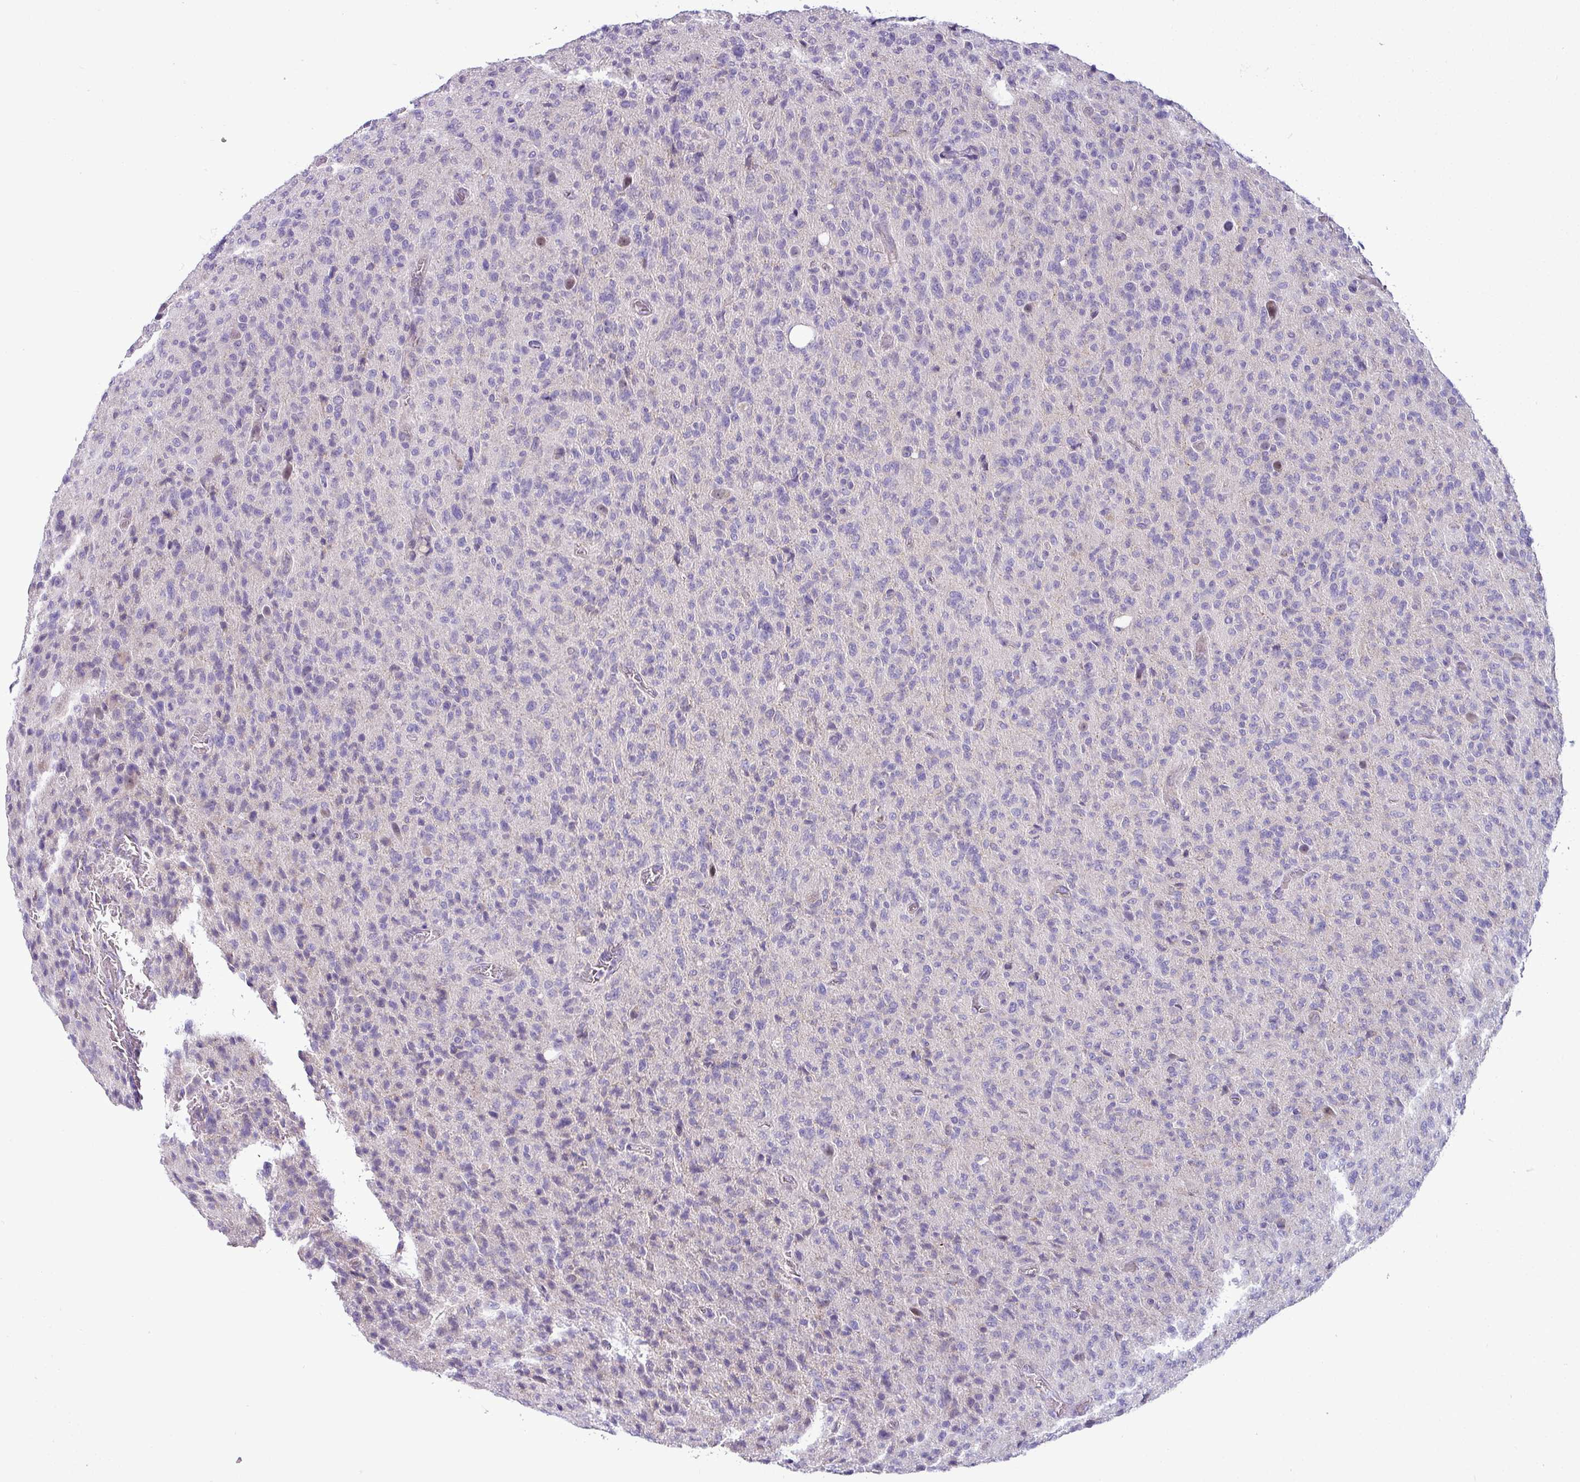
{"staining": {"intensity": "negative", "quantity": "none", "location": "none"}, "tissue": "glioma", "cell_type": "Tumor cells", "image_type": "cancer", "snomed": [{"axis": "morphology", "description": "Glioma, malignant, High grade"}, {"axis": "topography", "description": "Brain"}], "caption": "This is an IHC image of glioma. There is no positivity in tumor cells.", "gene": "ACAP3", "patient": {"sex": "female", "age": 57}}